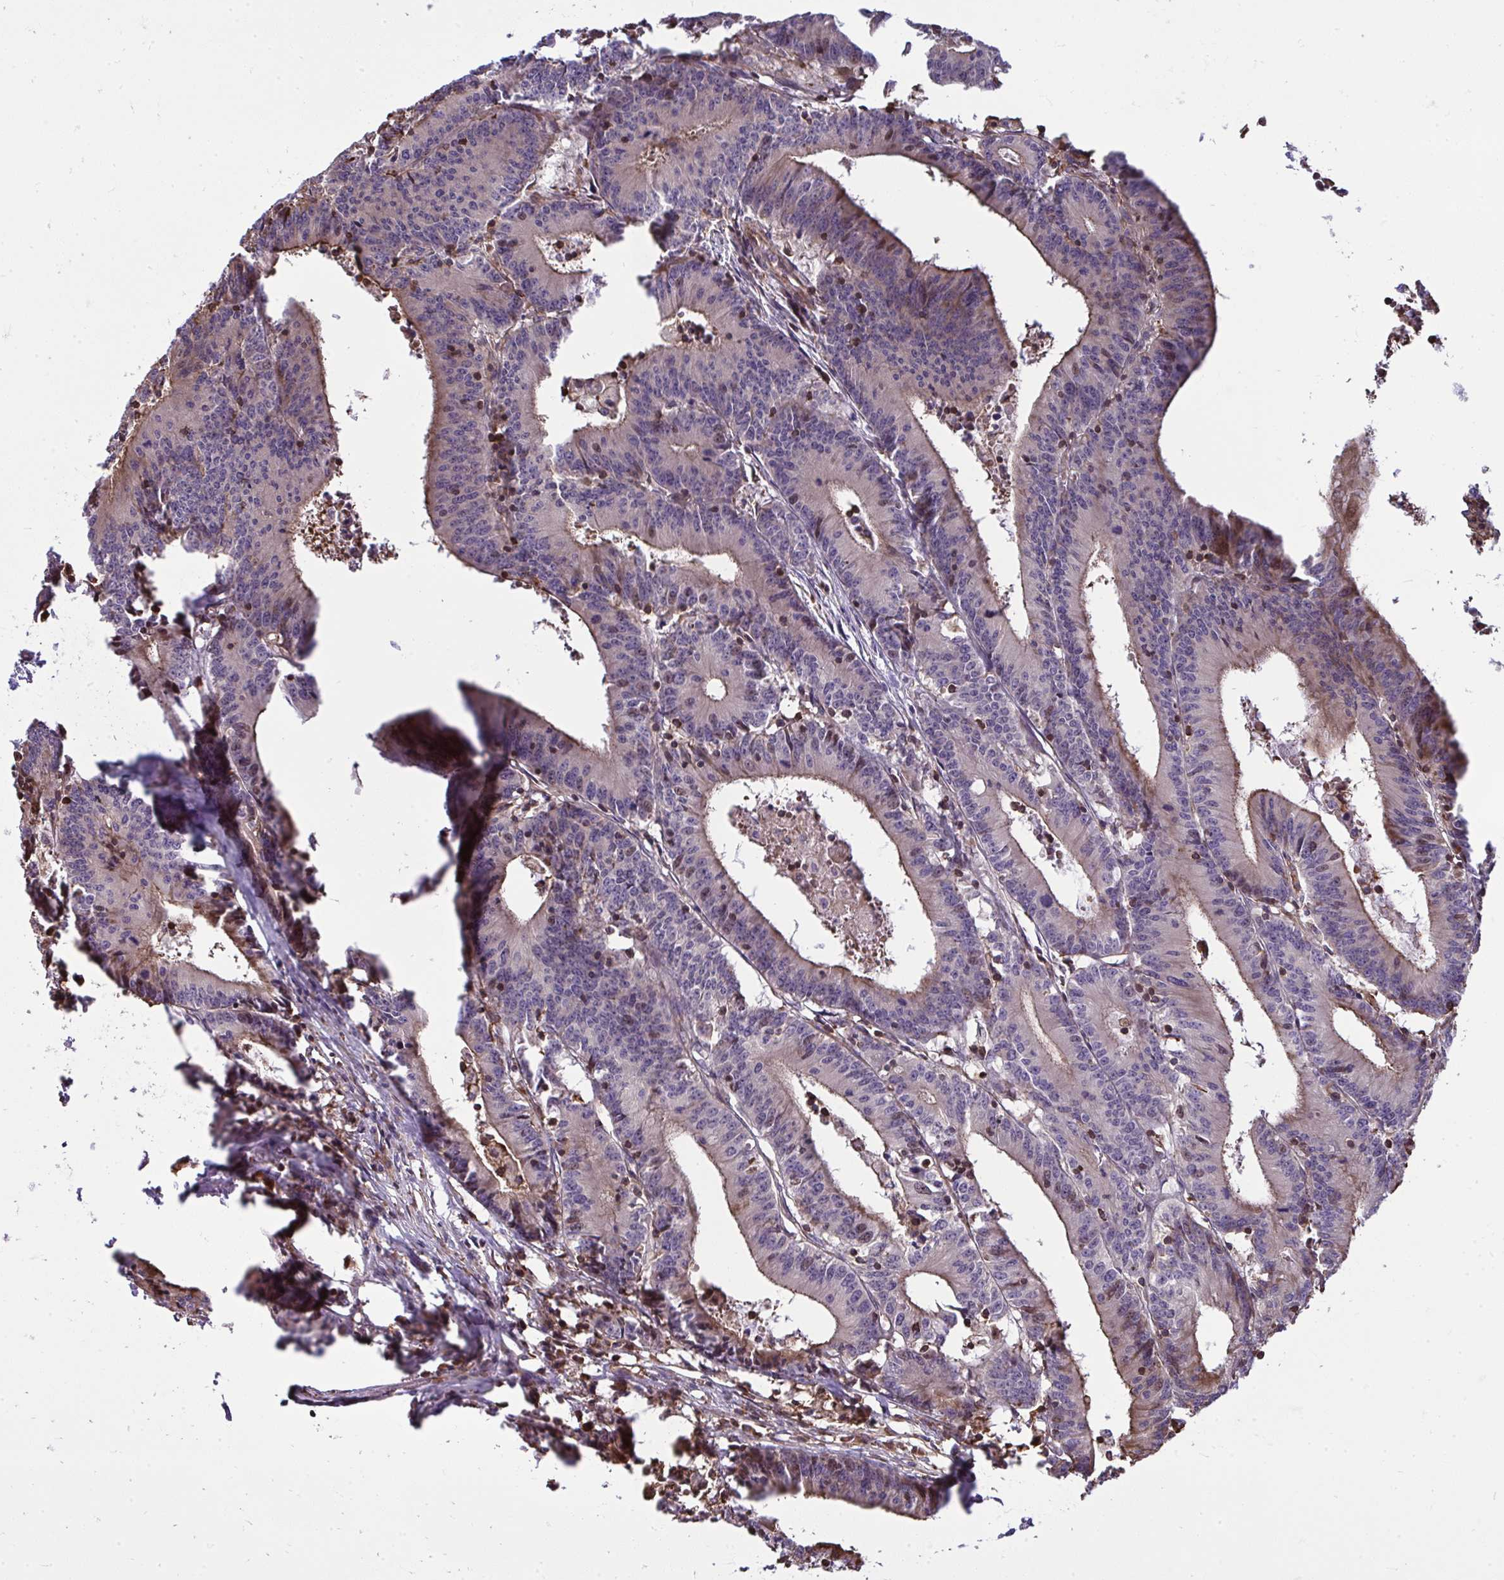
{"staining": {"intensity": "weak", "quantity": "25%-75%", "location": "cytoplasmic/membranous"}, "tissue": "colorectal cancer", "cell_type": "Tumor cells", "image_type": "cancer", "snomed": [{"axis": "morphology", "description": "Adenocarcinoma, NOS"}, {"axis": "topography", "description": "Colon"}], "caption": "Immunohistochemical staining of colorectal adenocarcinoma exhibits low levels of weak cytoplasmic/membranous expression in about 25%-75% of tumor cells. The staining was performed using DAB (3,3'-diaminobenzidine), with brown indicating positive protein expression. Nuclei are stained blue with hematoxylin.", "gene": "ZSCAN9", "patient": {"sex": "female", "age": 78}}